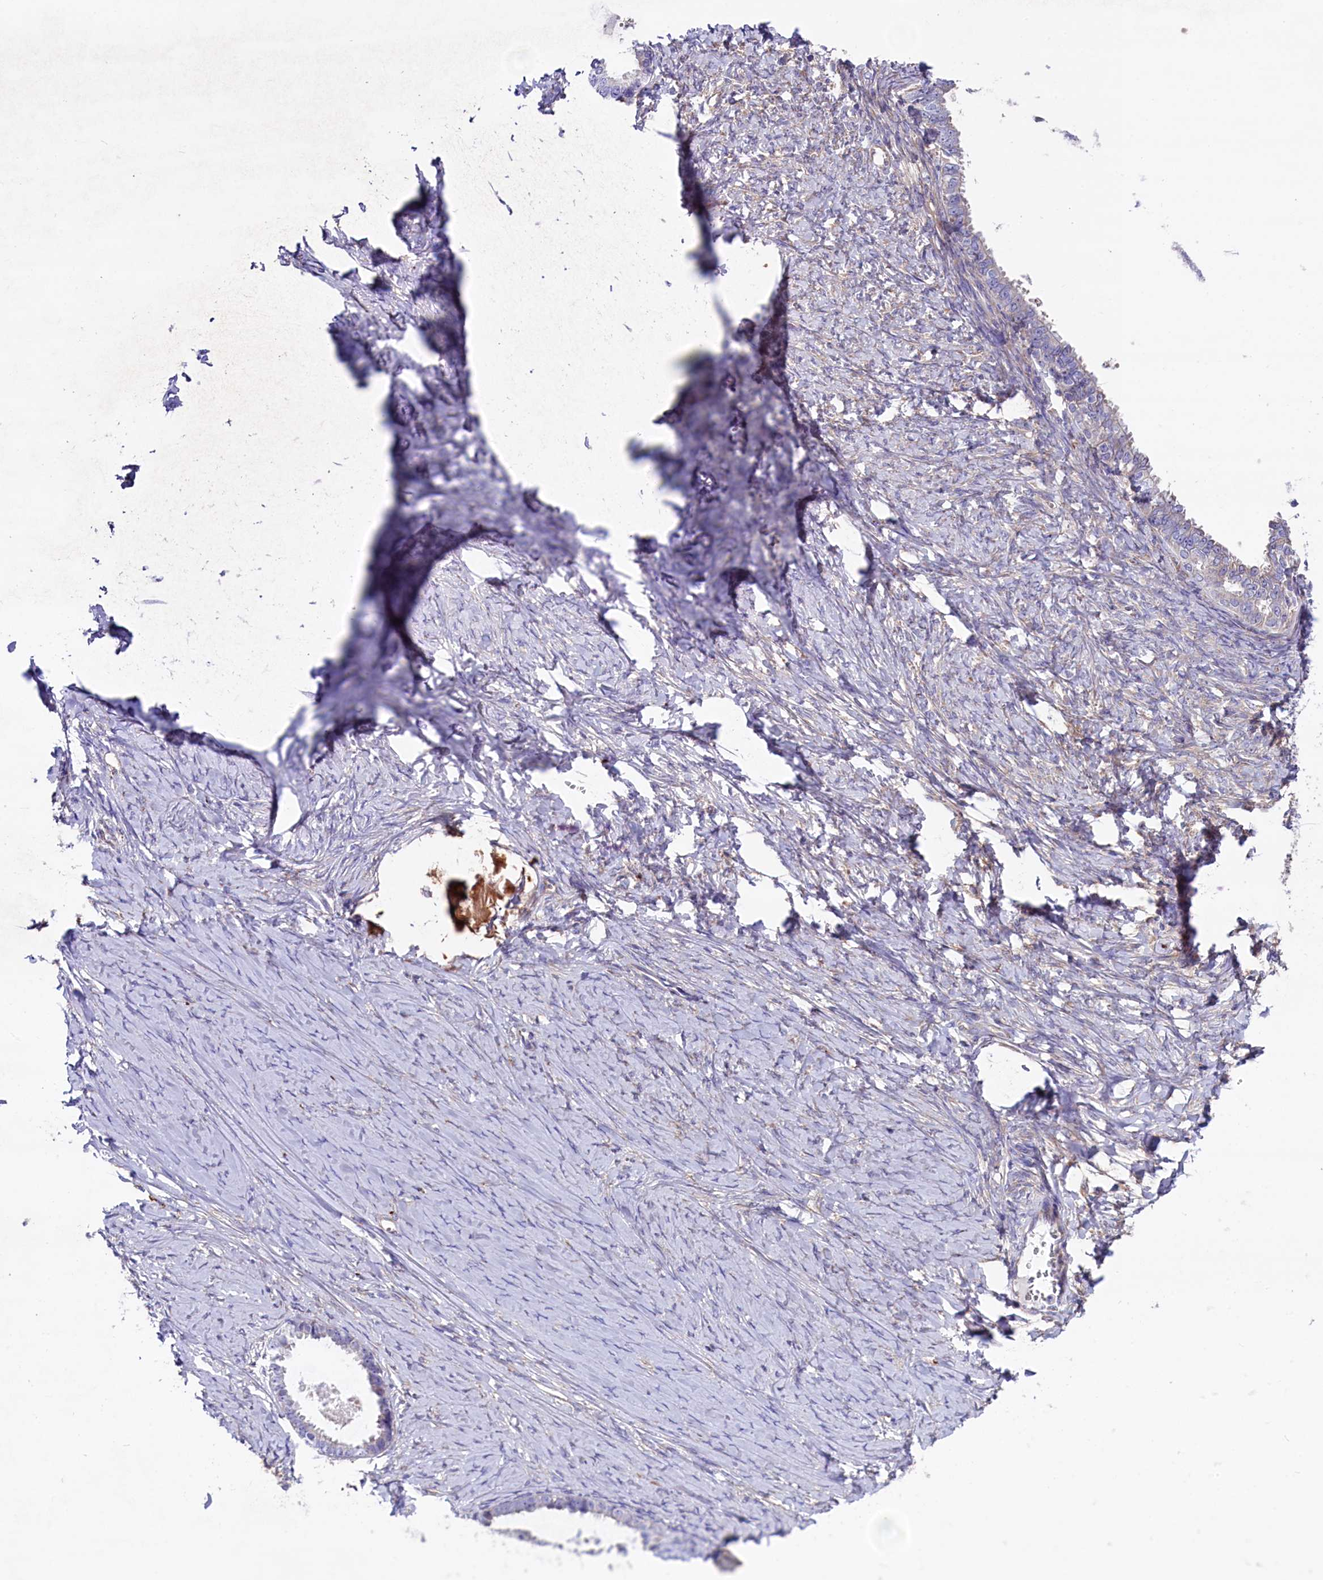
{"staining": {"intensity": "negative", "quantity": "none", "location": "none"}, "tissue": "ovarian cancer", "cell_type": "Tumor cells", "image_type": "cancer", "snomed": [{"axis": "morphology", "description": "Cystadenocarcinoma, serous, NOS"}, {"axis": "topography", "description": "Ovary"}], "caption": "This histopathology image is of serous cystadenocarcinoma (ovarian) stained with IHC to label a protein in brown with the nuclei are counter-stained blue. There is no expression in tumor cells.", "gene": "GPR108", "patient": {"sex": "female", "age": 79}}